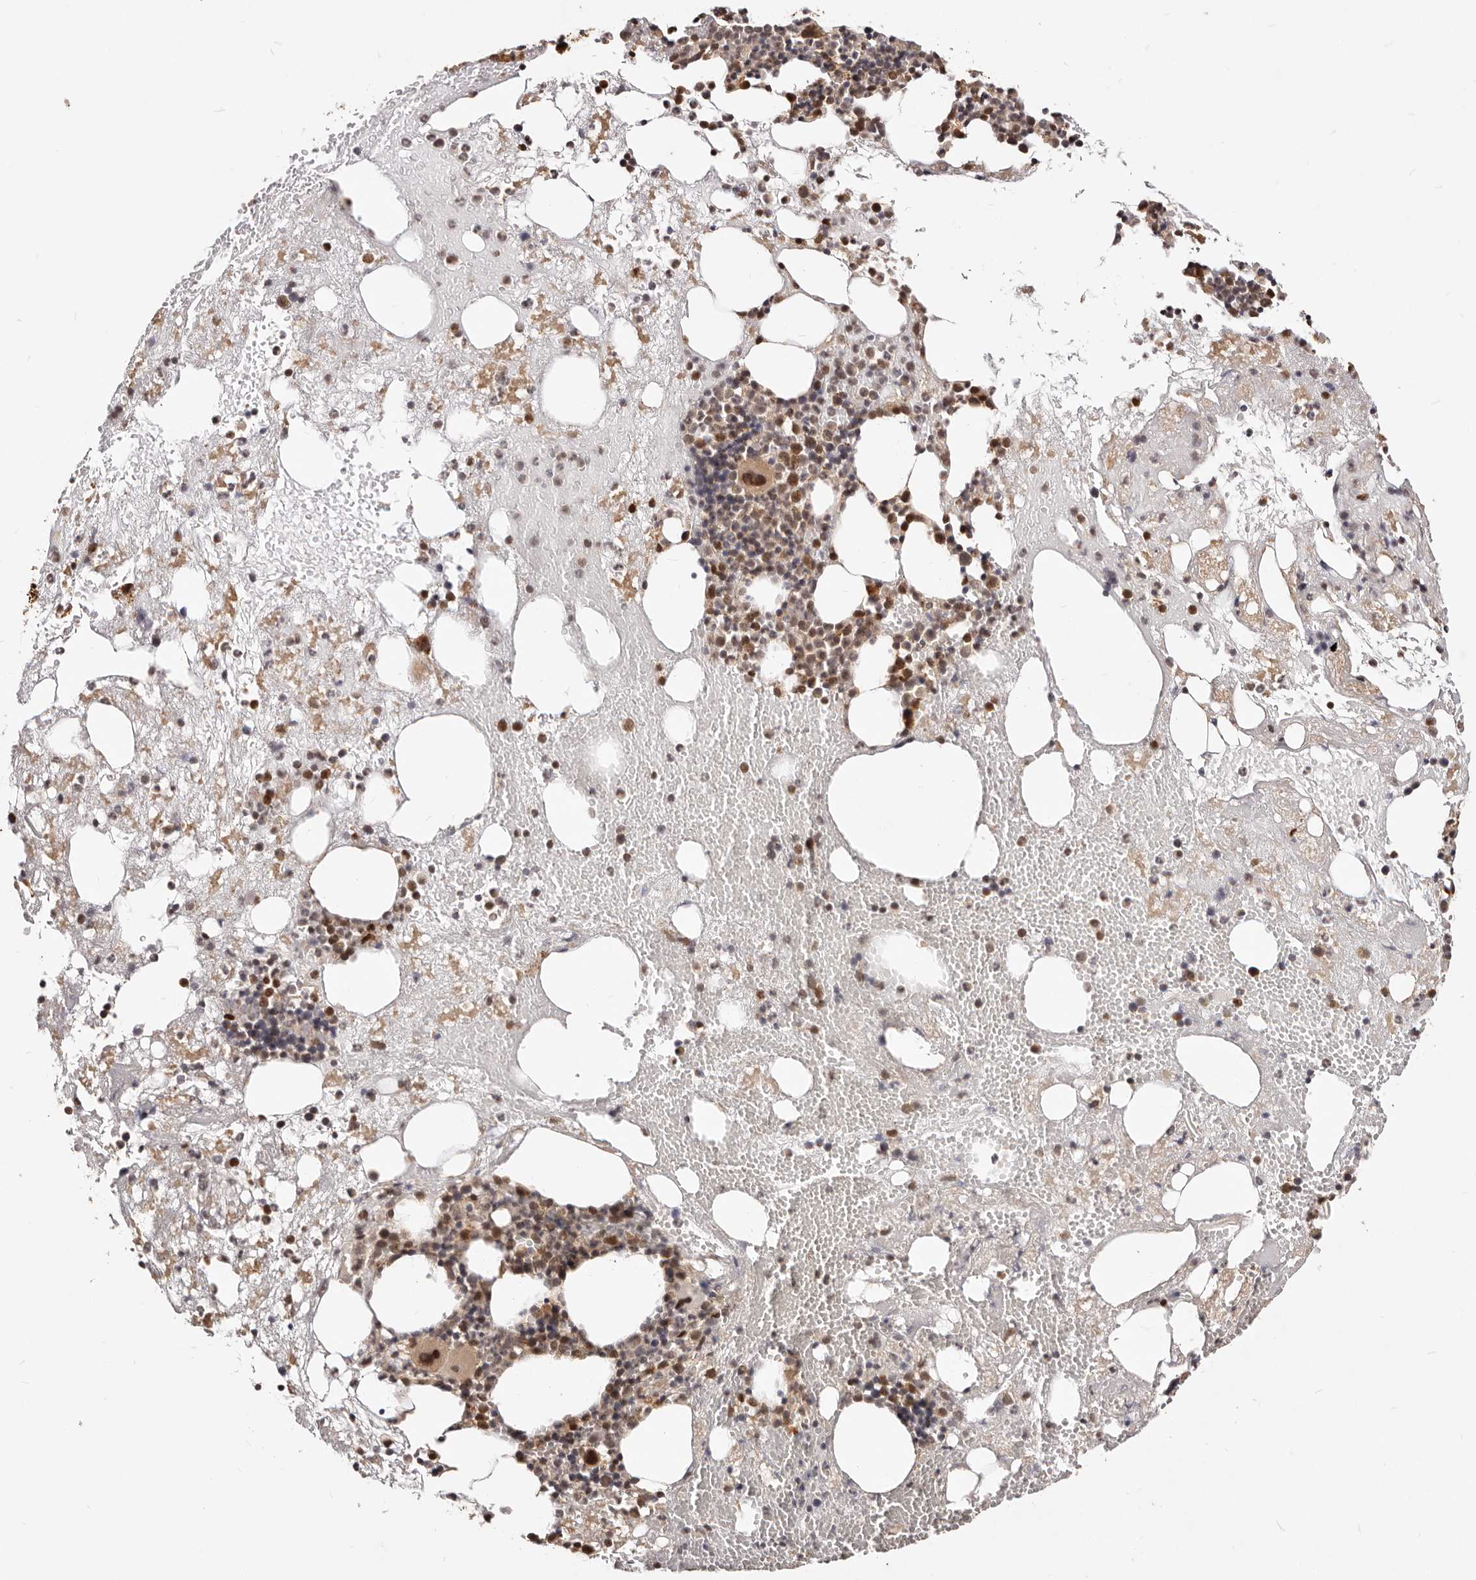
{"staining": {"intensity": "moderate", "quantity": ">75%", "location": "cytoplasmic/membranous,nuclear"}, "tissue": "bone marrow", "cell_type": "Hematopoietic cells", "image_type": "normal", "snomed": [{"axis": "morphology", "description": "Normal tissue, NOS"}, {"axis": "morphology", "description": "Inflammation, NOS"}, {"axis": "topography", "description": "Bone marrow"}], "caption": "Unremarkable bone marrow demonstrates moderate cytoplasmic/membranous,nuclear positivity in approximately >75% of hematopoietic cells.", "gene": "SEC14L1", "patient": {"sex": "female", "age": 48}}